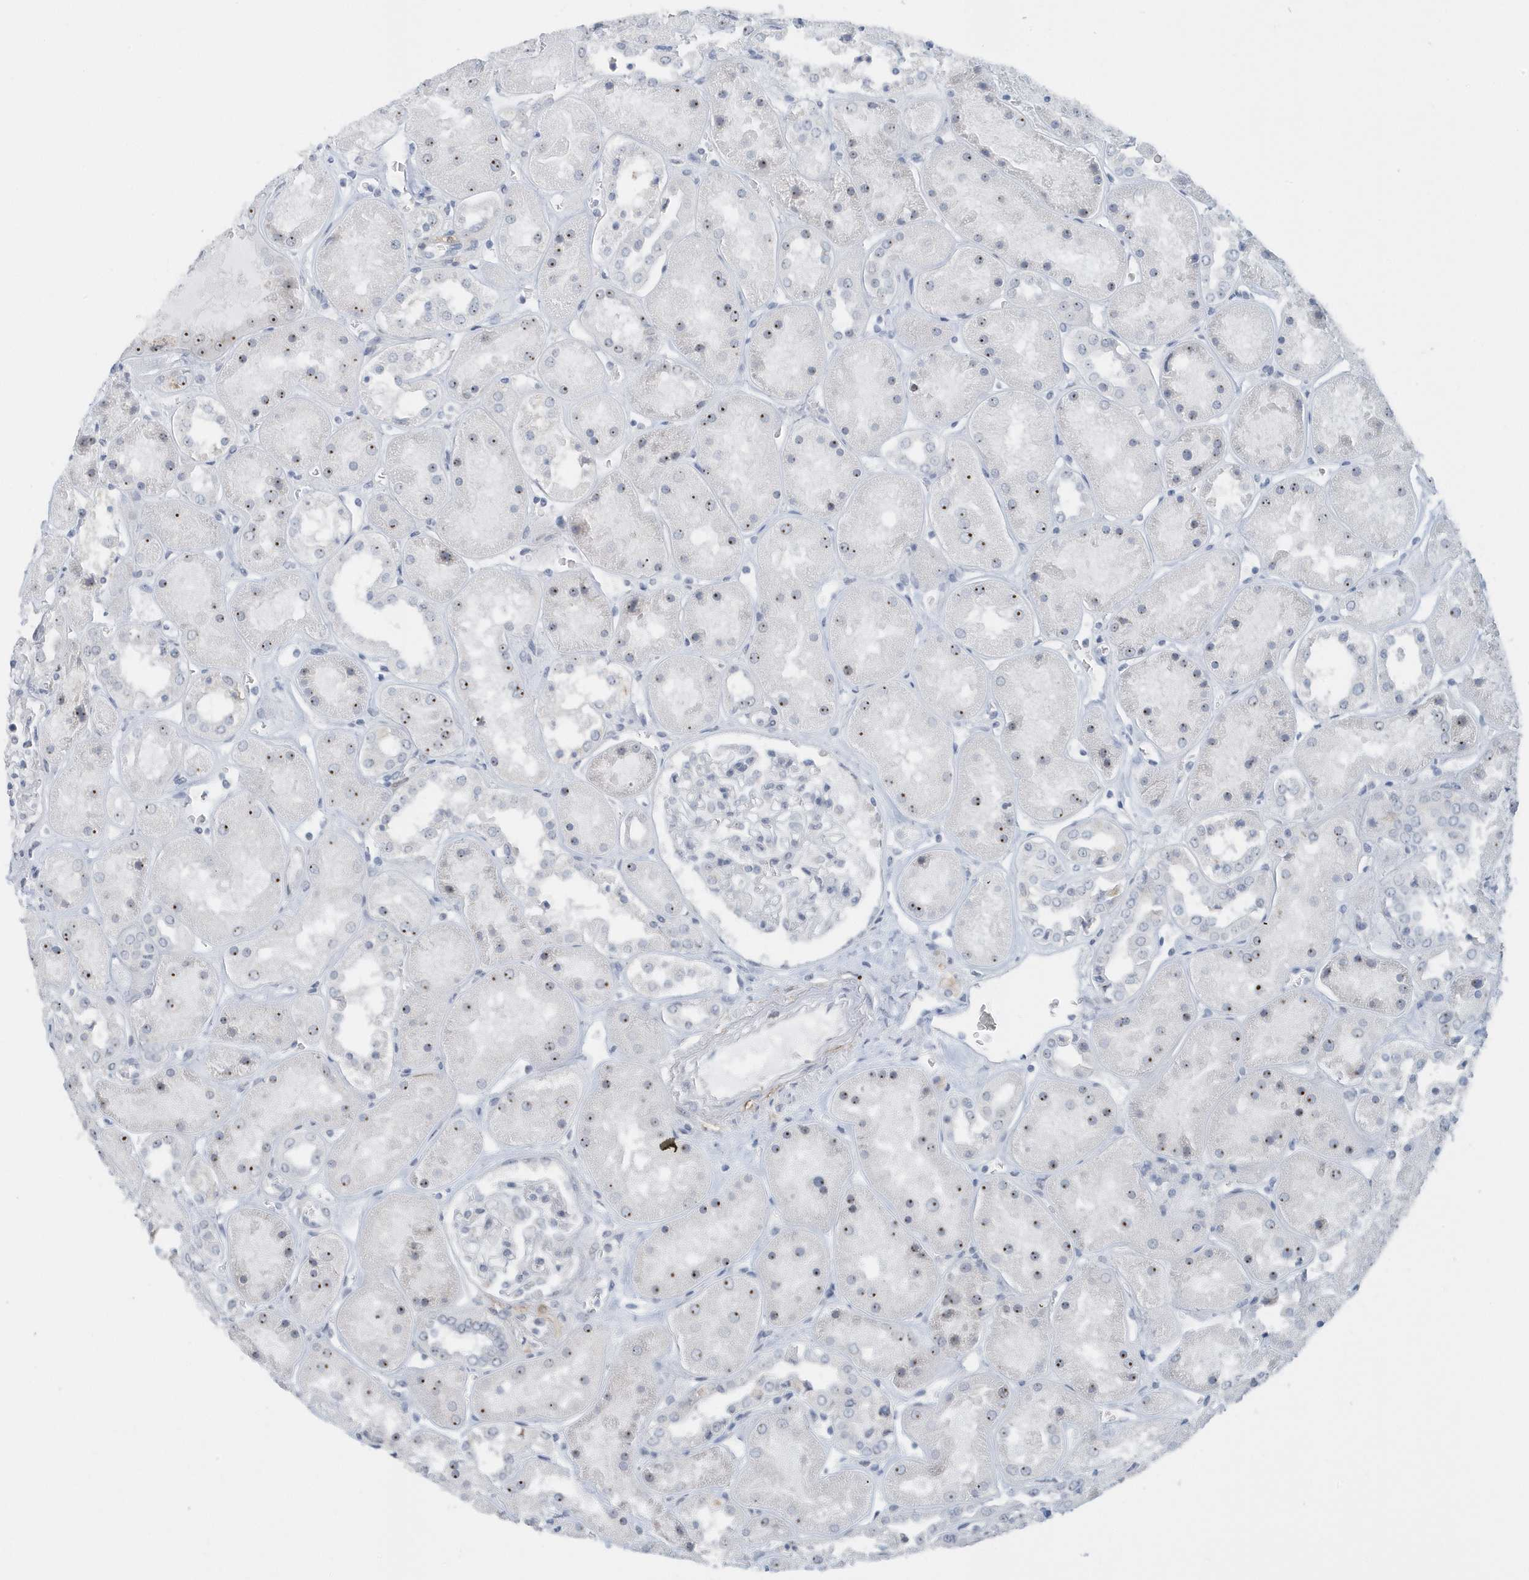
{"staining": {"intensity": "negative", "quantity": "none", "location": "none"}, "tissue": "kidney", "cell_type": "Cells in glomeruli", "image_type": "normal", "snomed": [{"axis": "morphology", "description": "Normal tissue, NOS"}, {"axis": "topography", "description": "Kidney"}], "caption": "DAB (3,3'-diaminobenzidine) immunohistochemical staining of normal human kidney shows no significant expression in cells in glomeruli. (DAB (3,3'-diaminobenzidine) immunohistochemistry visualized using brightfield microscopy, high magnification).", "gene": "RPF2", "patient": {"sex": "male", "age": 70}}